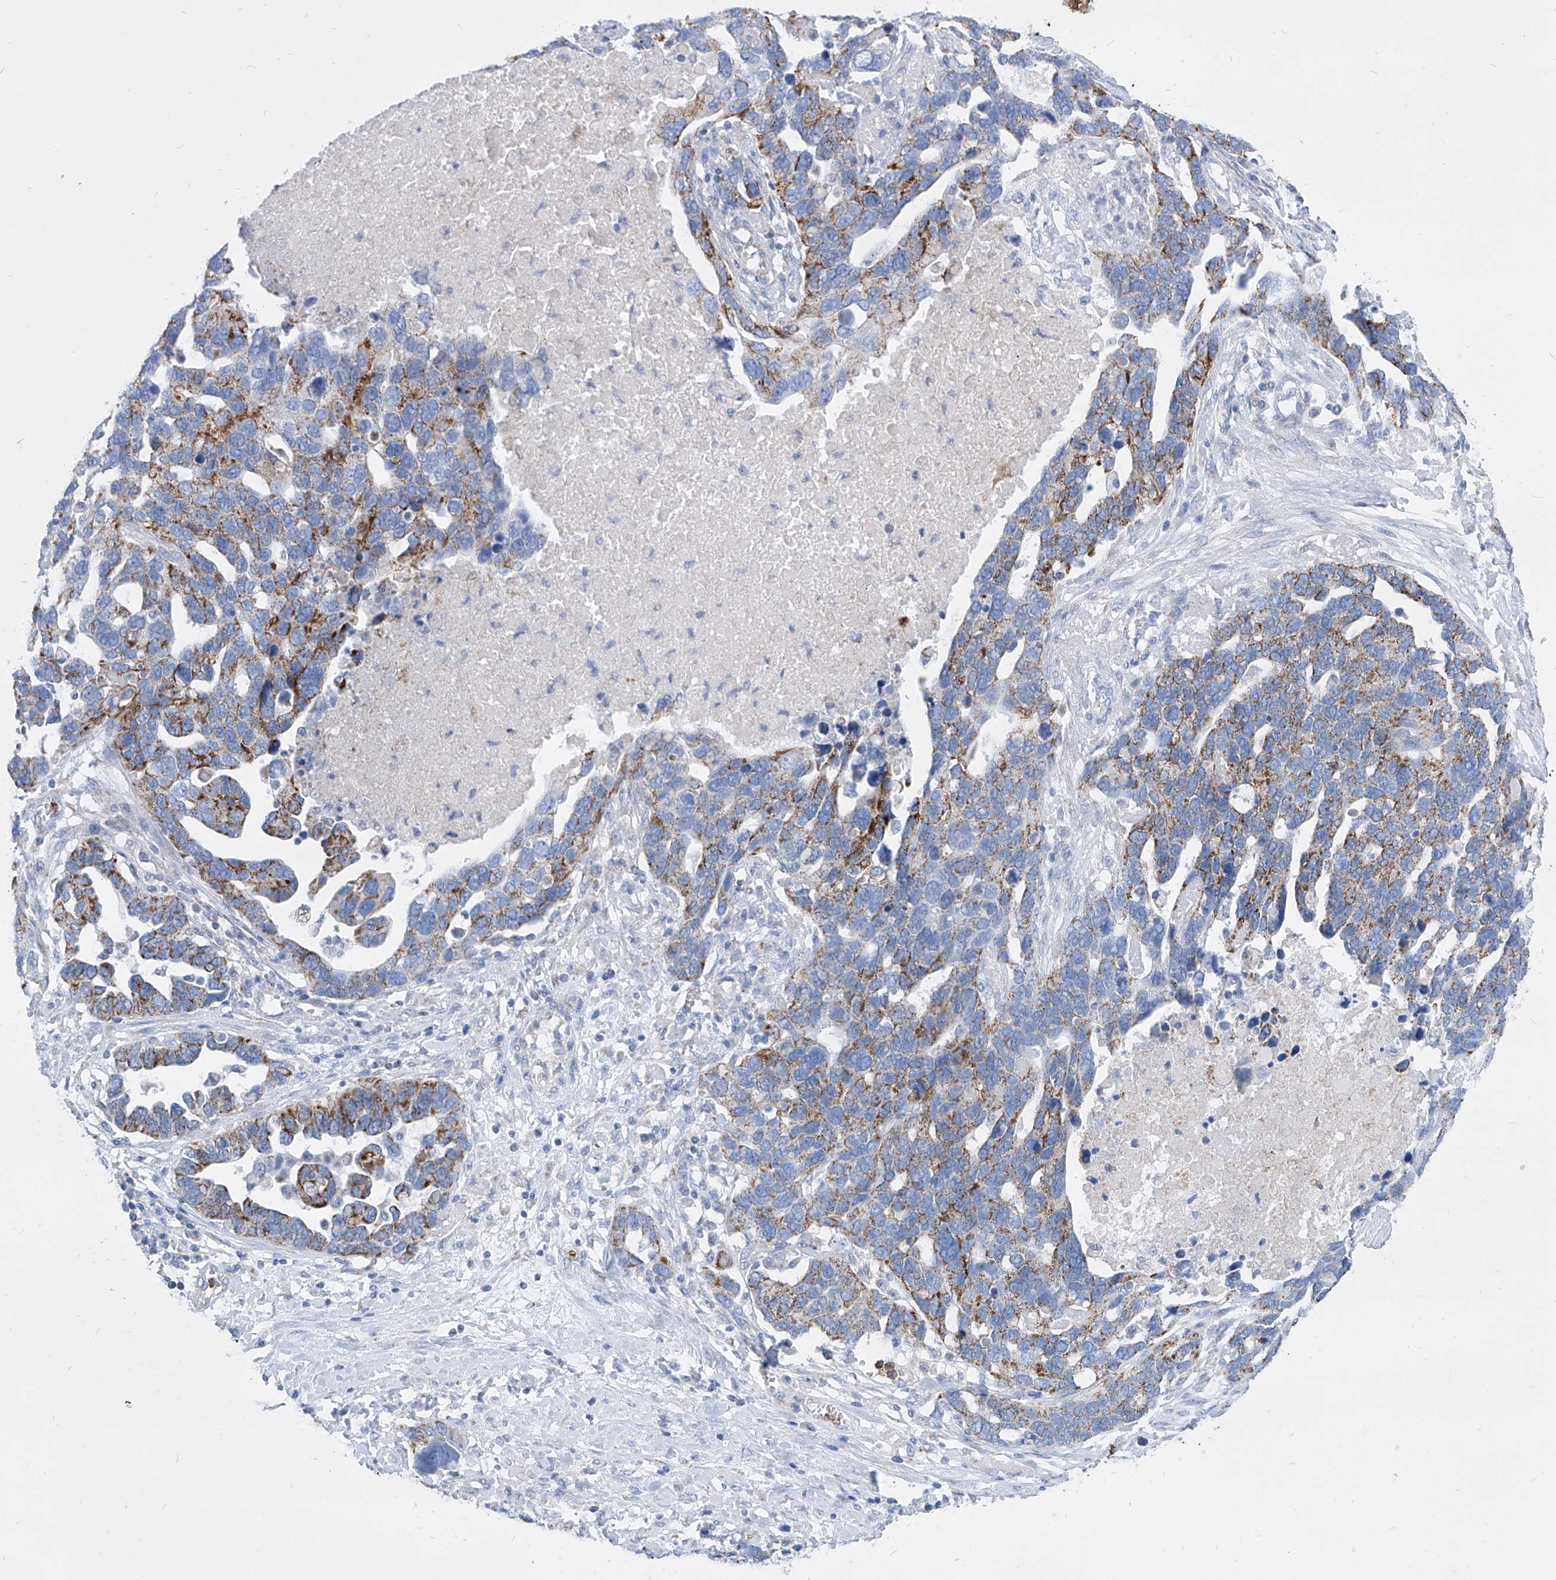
{"staining": {"intensity": "moderate", "quantity": "25%-75%", "location": "cytoplasmic/membranous"}, "tissue": "ovarian cancer", "cell_type": "Tumor cells", "image_type": "cancer", "snomed": [{"axis": "morphology", "description": "Cystadenocarcinoma, serous, NOS"}, {"axis": "topography", "description": "Ovary"}], "caption": "The micrograph displays immunohistochemical staining of ovarian cancer. There is moderate cytoplasmic/membranous staining is appreciated in approximately 25%-75% of tumor cells.", "gene": "COQ3", "patient": {"sex": "female", "age": 54}}